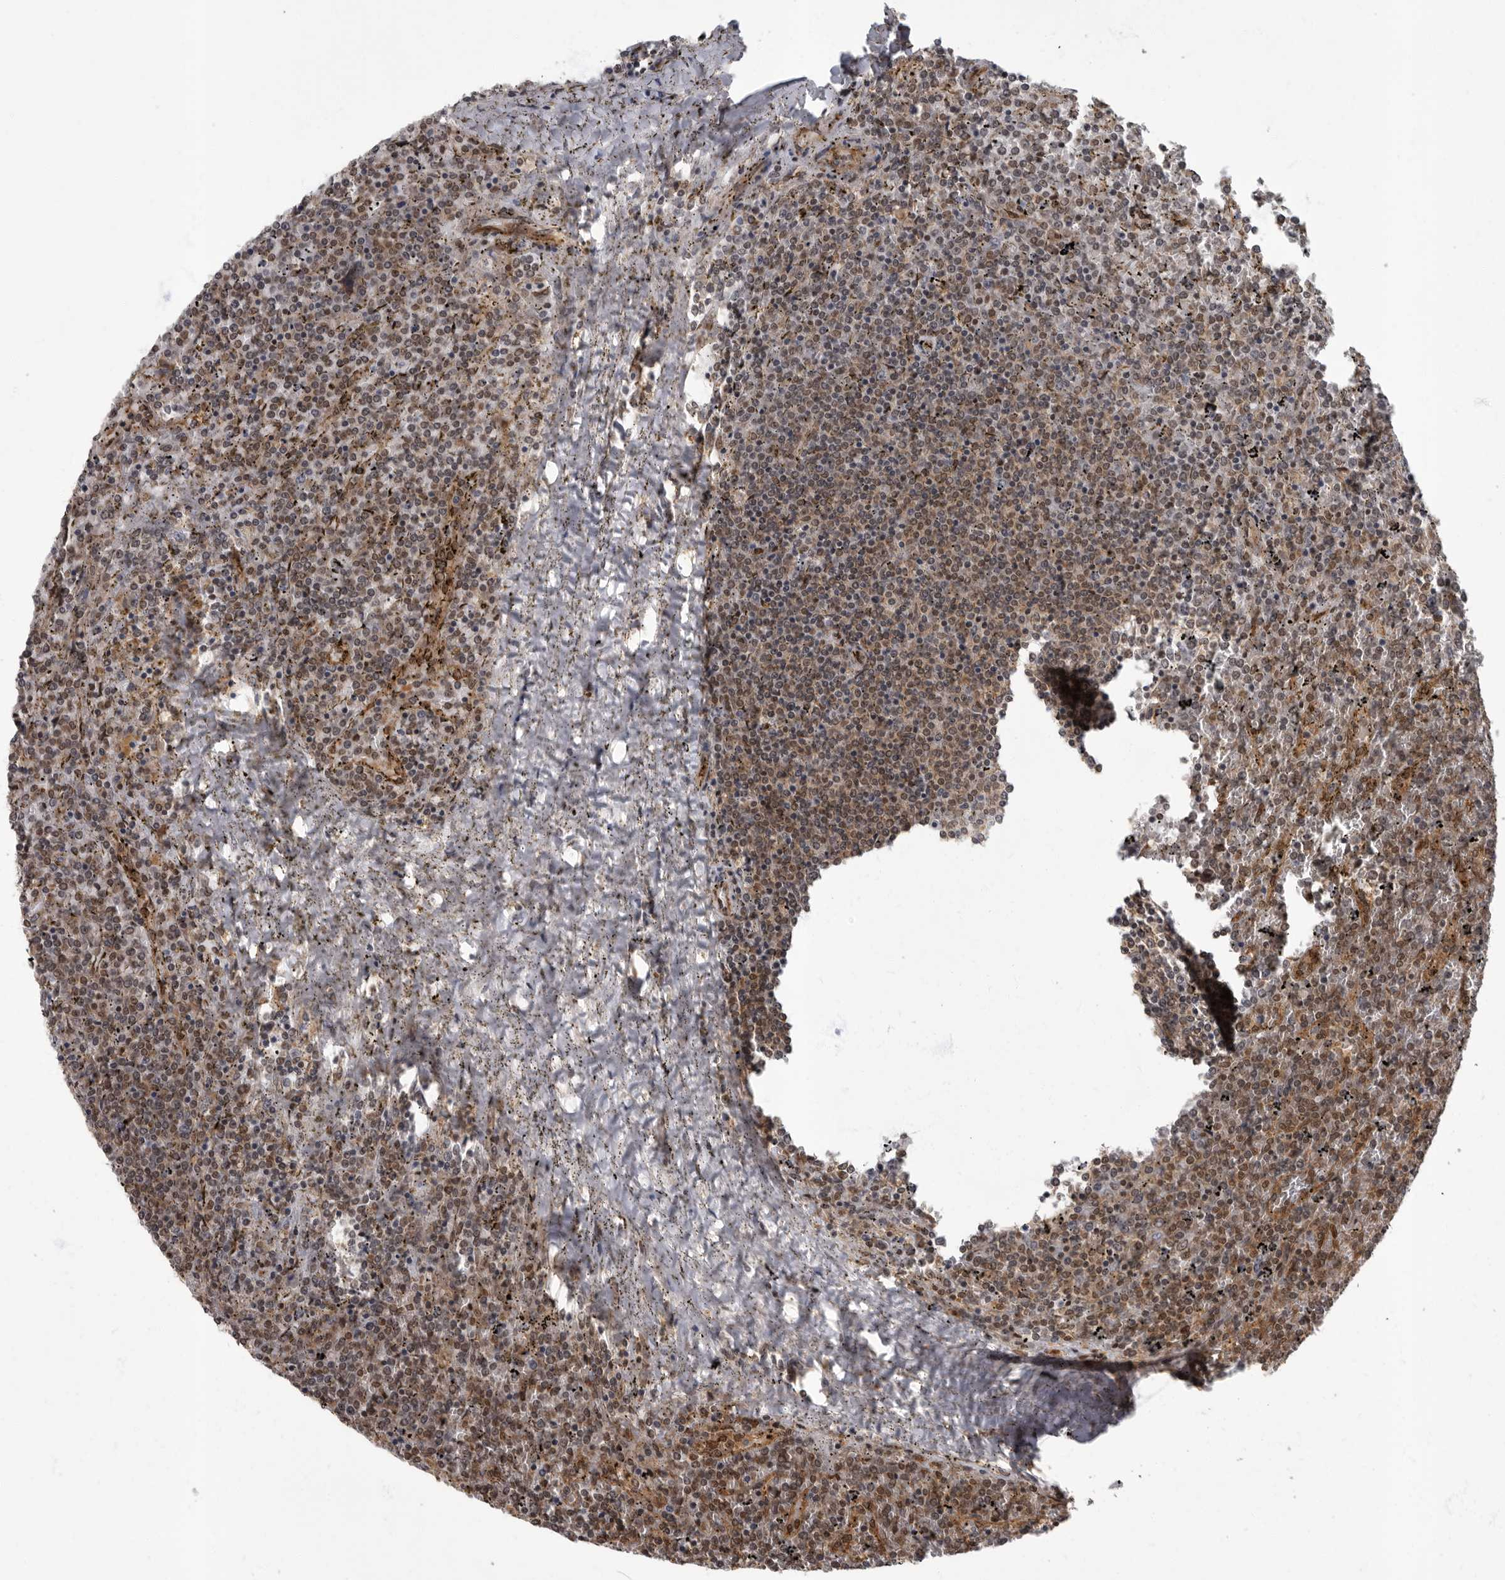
{"staining": {"intensity": "moderate", "quantity": ">75%", "location": "nuclear"}, "tissue": "lymphoma", "cell_type": "Tumor cells", "image_type": "cancer", "snomed": [{"axis": "morphology", "description": "Malignant lymphoma, non-Hodgkin's type, Low grade"}, {"axis": "topography", "description": "Spleen"}], "caption": "This is an image of IHC staining of low-grade malignant lymphoma, non-Hodgkin's type, which shows moderate expression in the nuclear of tumor cells.", "gene": "VPS50", "patient": {"sex": "female", "age": 19}}